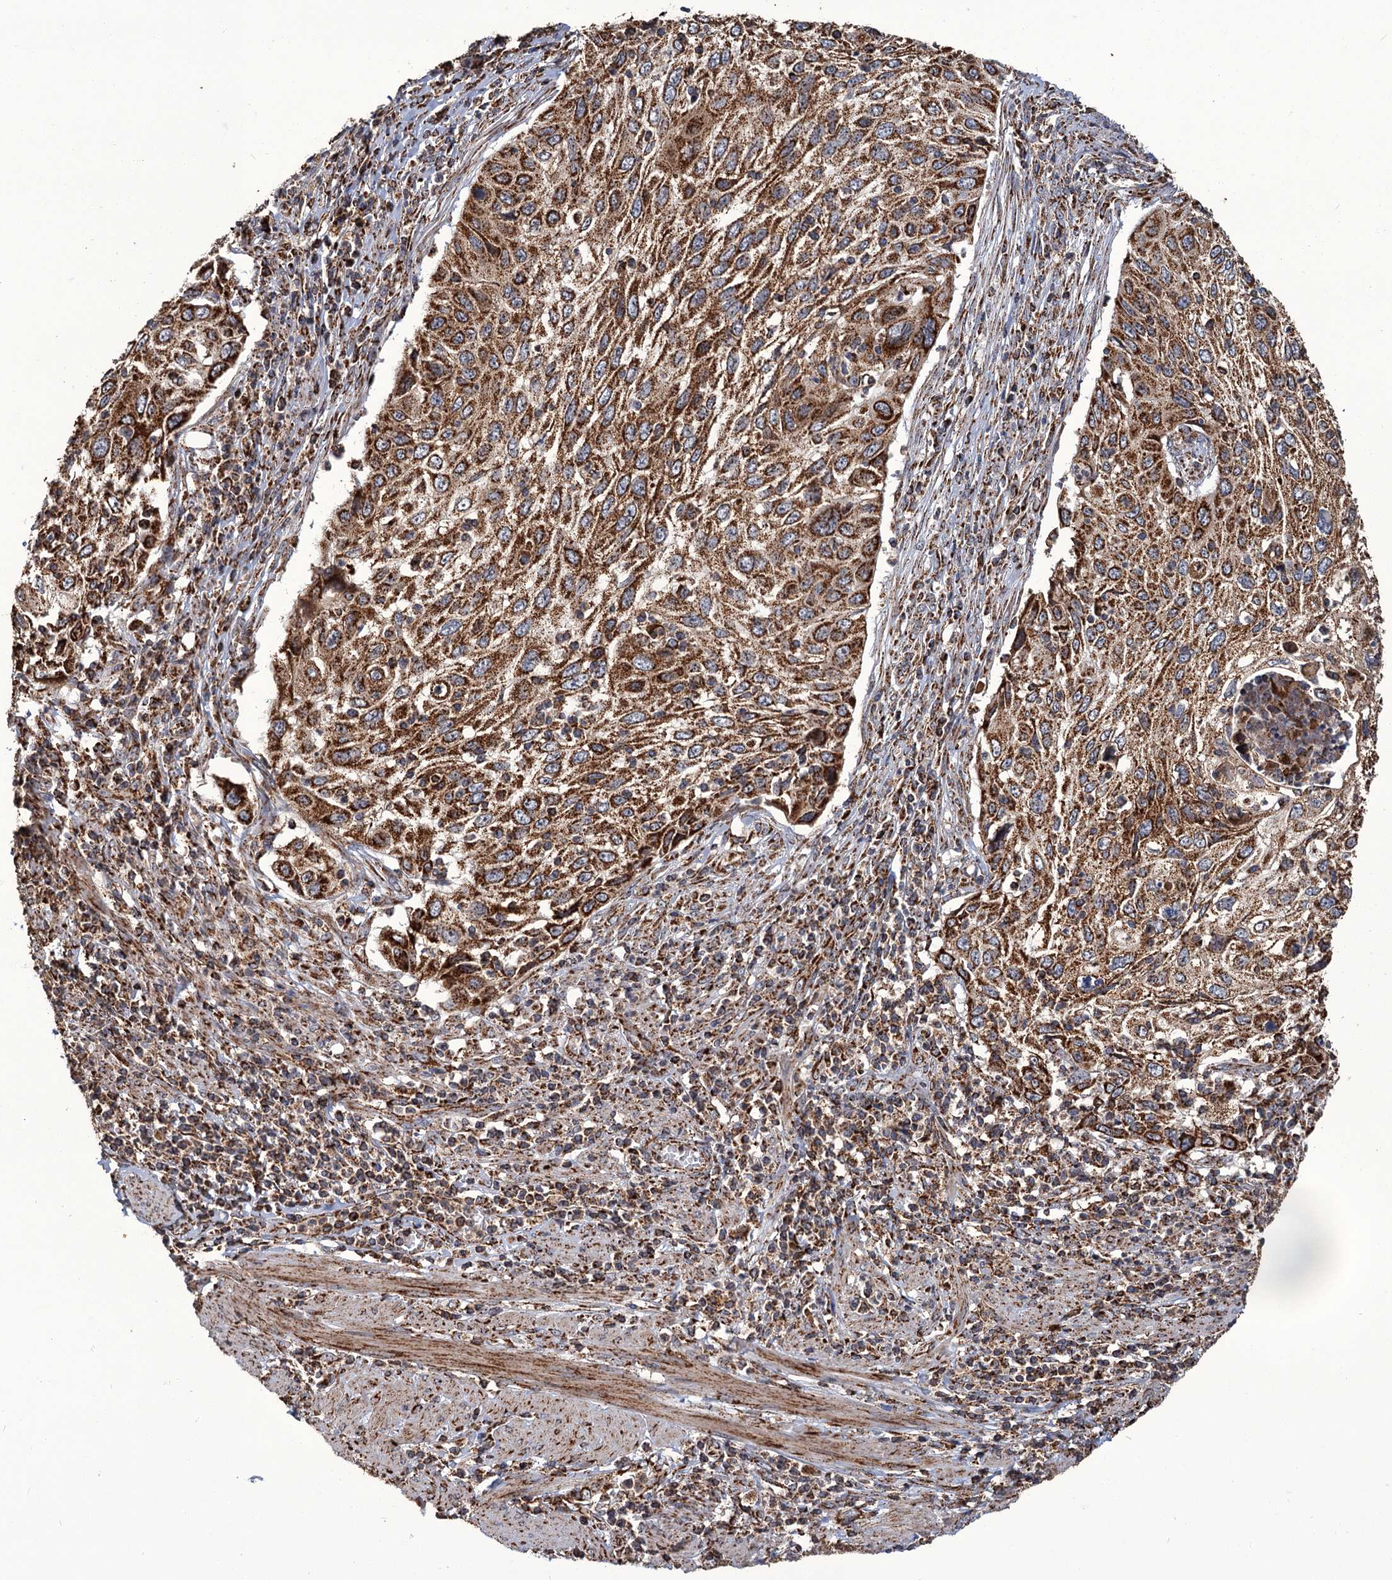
{"staining": {"intensity": "moderate", "quantity": ">75%", "location": "cytoplasmic/membranous"}, "tissue": "cervical cancer", "cell_type": "Tumor cells", "image_type": "cancer", "snomed": [{"axis": "morphology", "description": "Squamous cell carcinoma, NOS"}, {"axis": "topography", "description": "Cervix"}], "caption": "Immunohistochemistry (DAB (3,3'-diaminobenzidine)) staining of squamous cell carcinoma (cervical) shows moderate cytoplasmic/membranous protein expression in approximately >75% of tumor cells.", "gene": "APH1A", "patient": {"sex": "female", "age": 70}}